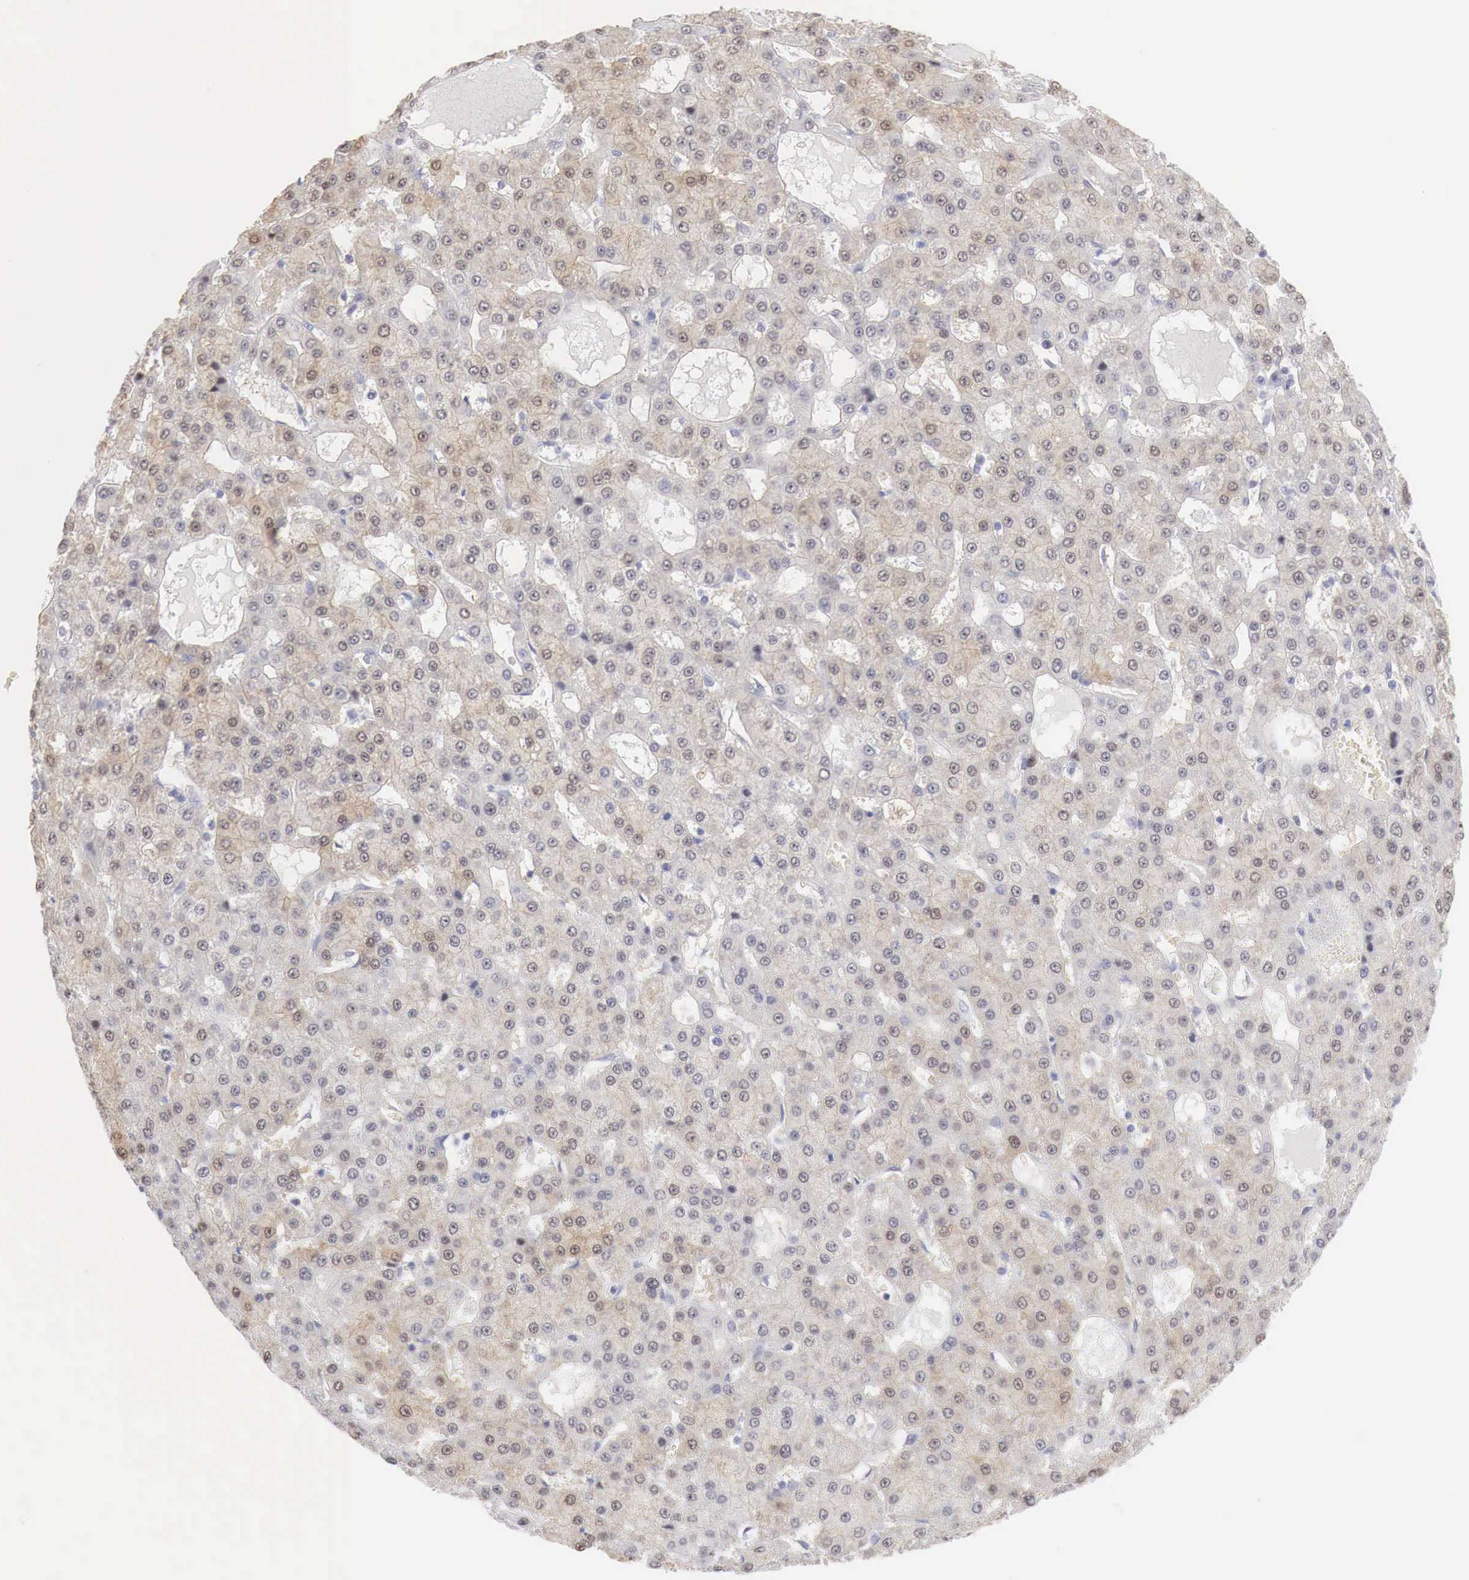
{"staining": {"intensity": "moderate", "quantity": "25%-75%", "location": "cytoplasmic/membranous,nuclear"}, "tissue": "liver cancer", "cell_type": "Tumor cells", "image_type": "cancer", "snomed": [{"axis": "morphology", "description": "Carcinoma, Hepatocellular, NOS"}, {"axis": "topography", "description": "Liver"}], "caption": "Liver hepatocellular carcinoma stained for a protein (brown) reveals moderate cytoplasmic/membranous and nuclear positive staining in about 25%-75% of tumor cells.", "gene": "FOXP2", "patient": {"sex": "male", "age": 47}}